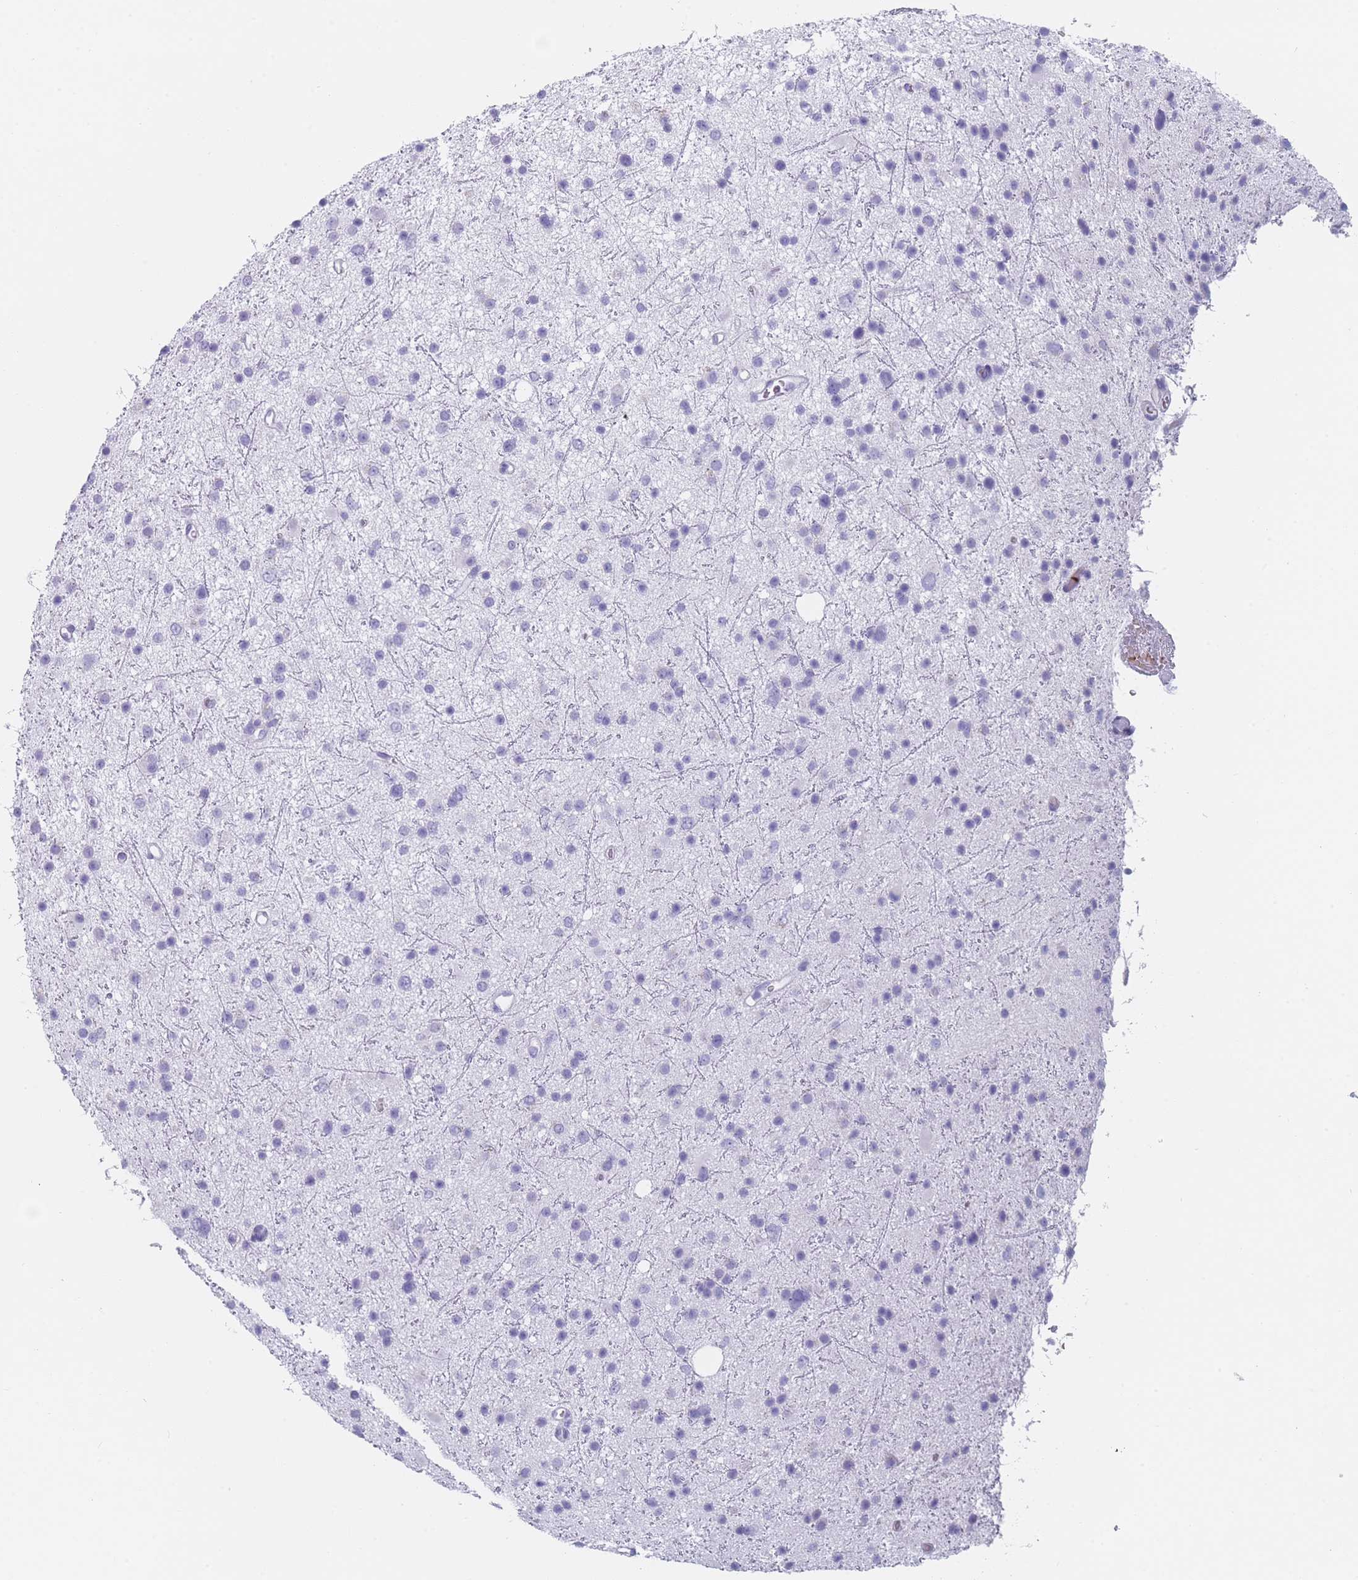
{"staining": {"intensity": "negative", "quantity": "none", "location": "none"}, "tissue": "glioma", "cell_type": "Tumor cells", "image_type": "cancer", "snomed": [{"axis": "morphology", "description": "Glioma, malignant, Low grade"}, {"axis": "topography", "description": "Cerebral cortex"}], "caption": "This is an immunohistochemistry histopathology image of malignant glioma (low-grade). There is no positivity in tumor cells.", "gene": "OR5D16", "patient": {"sex": "female", "age": 39}}